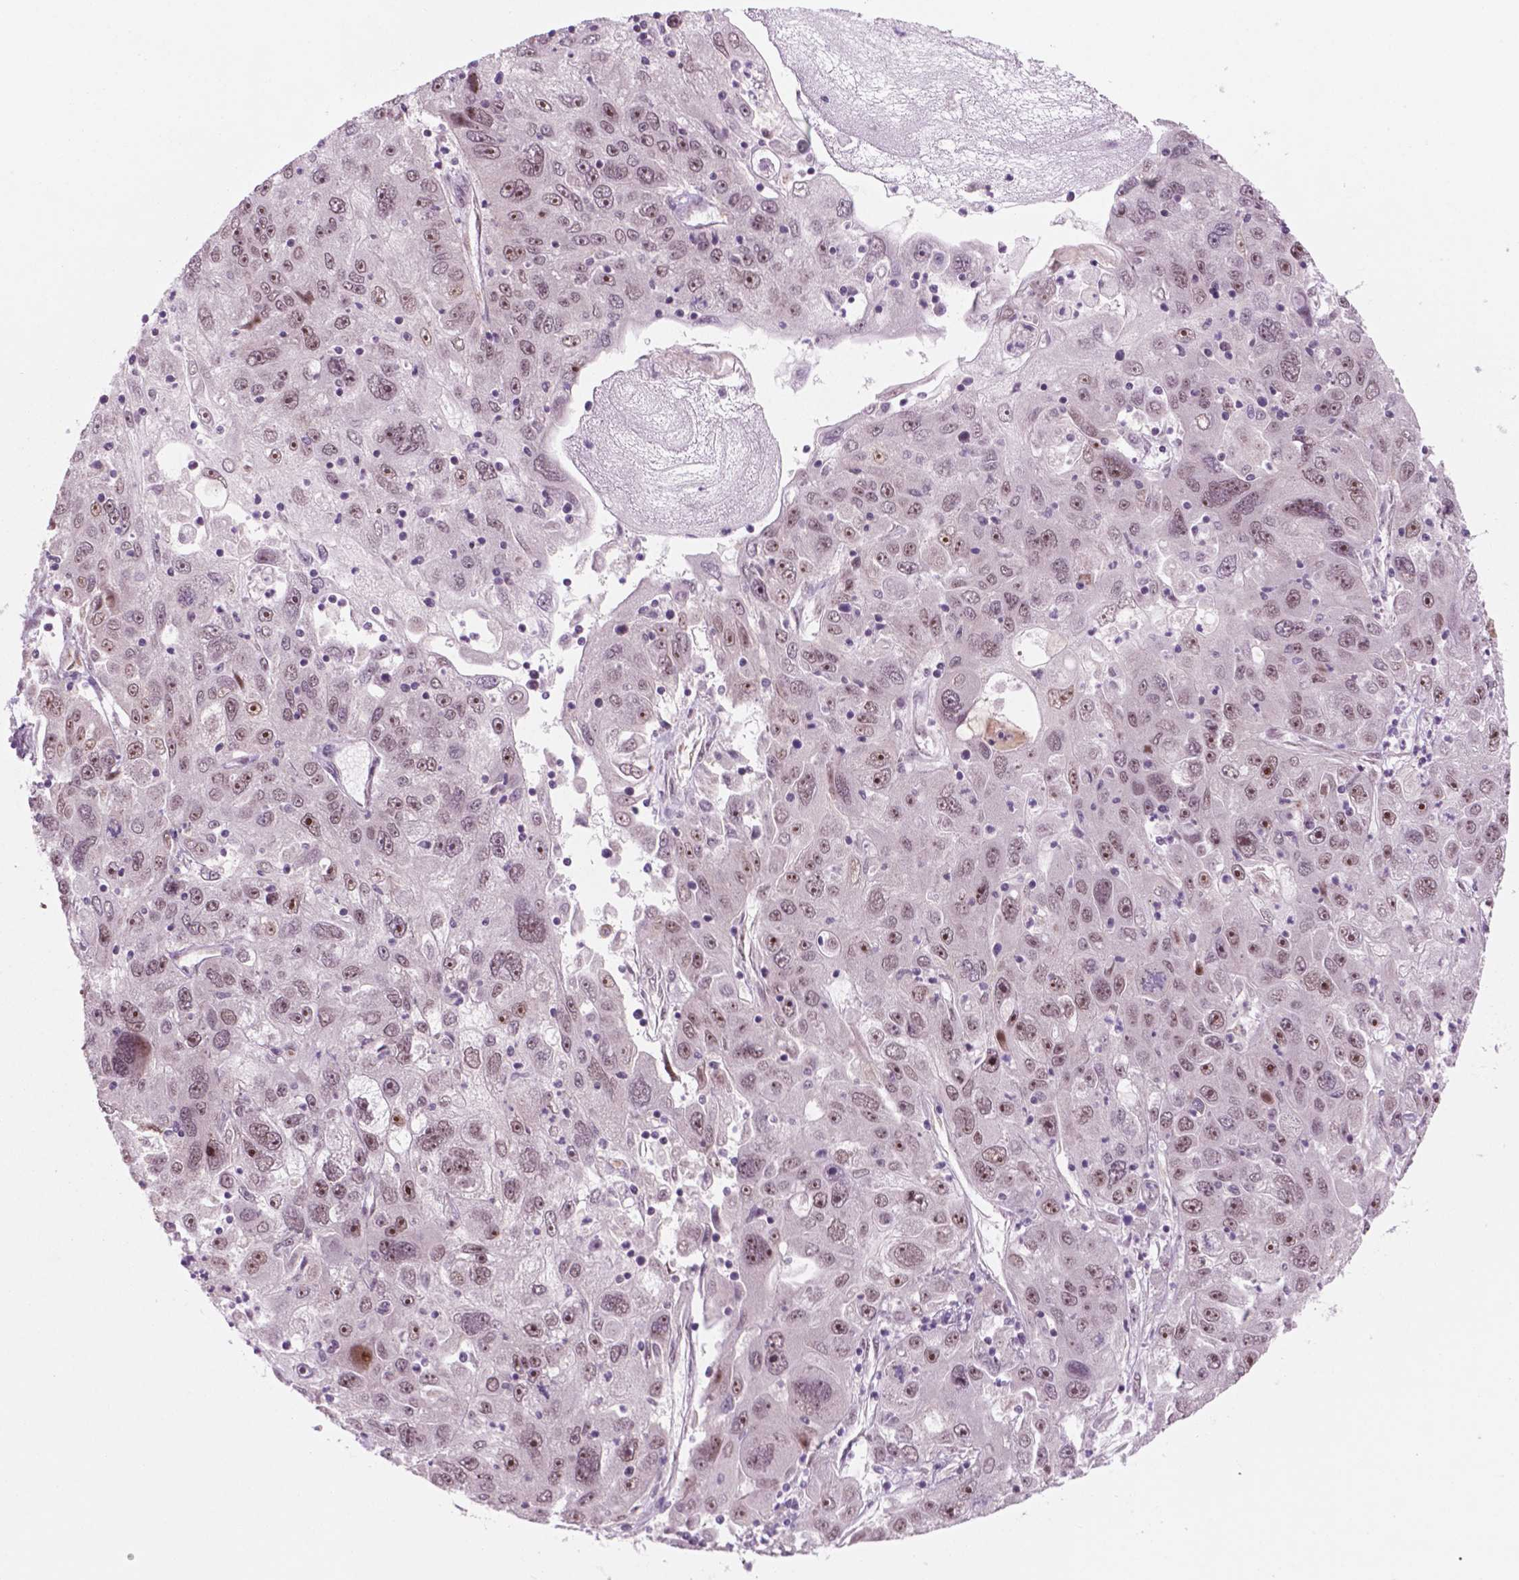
{"staining": {"intensity": "moderate", "quantity": ">75%", "location": "nuclear"}, "tissue": "stomach cancer", "cell_type": "Tumor cells", "image_type": "cancer", "snomed": [{"axis": "morphology", "description": "Adenocarcinoma, NOS"}, {"axis": "topography", "description": "Stomach"}], "caption": "Protein expression analysis of adenocarcinoma (stomach) reveals moderate nuclear staining in approximately >75% of tumor cells.", "gene": "POLR2E", "patient": {"sex": "male", "age": 56}}